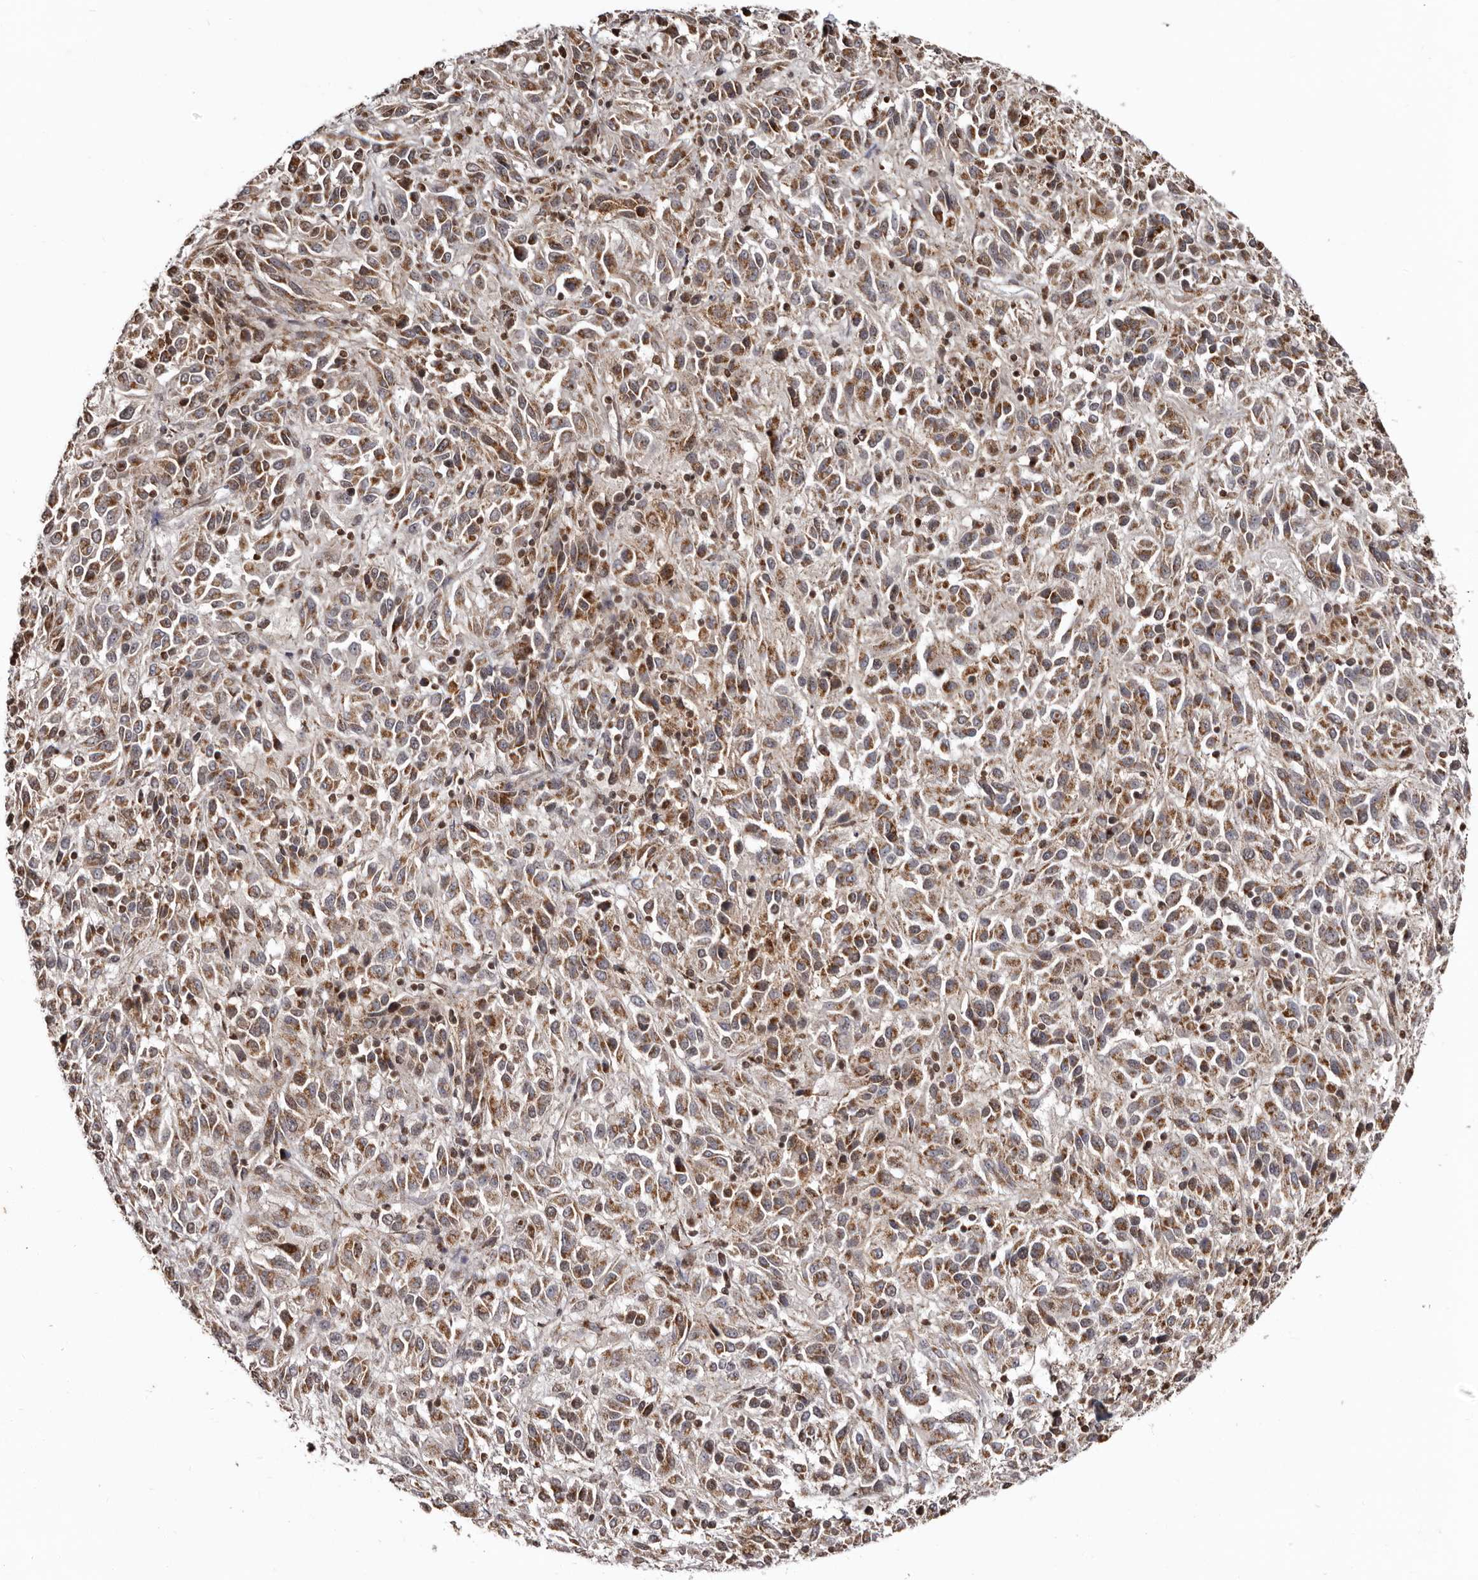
{"staining": {"intensity": "moderate", "quantity": ">75%", "location": "cytoplasmic/membranous"}, "tissue": "melanoma", "cell_type": "Tumor cells", "image_type": "cancer", "snomed": [{"axis": "morphology", "description": "Malignant melanoma, Metastatic site"}, {"axis": "topography", "description": "Lung"}], "caption": "A photomicrograph of melanoma stained for a protein demonstrates moderate cytoplasmic/membranous brown staining in tumor cells.", "gene": "CCDC190", "patient": {"sex": "male", "age": 64}}